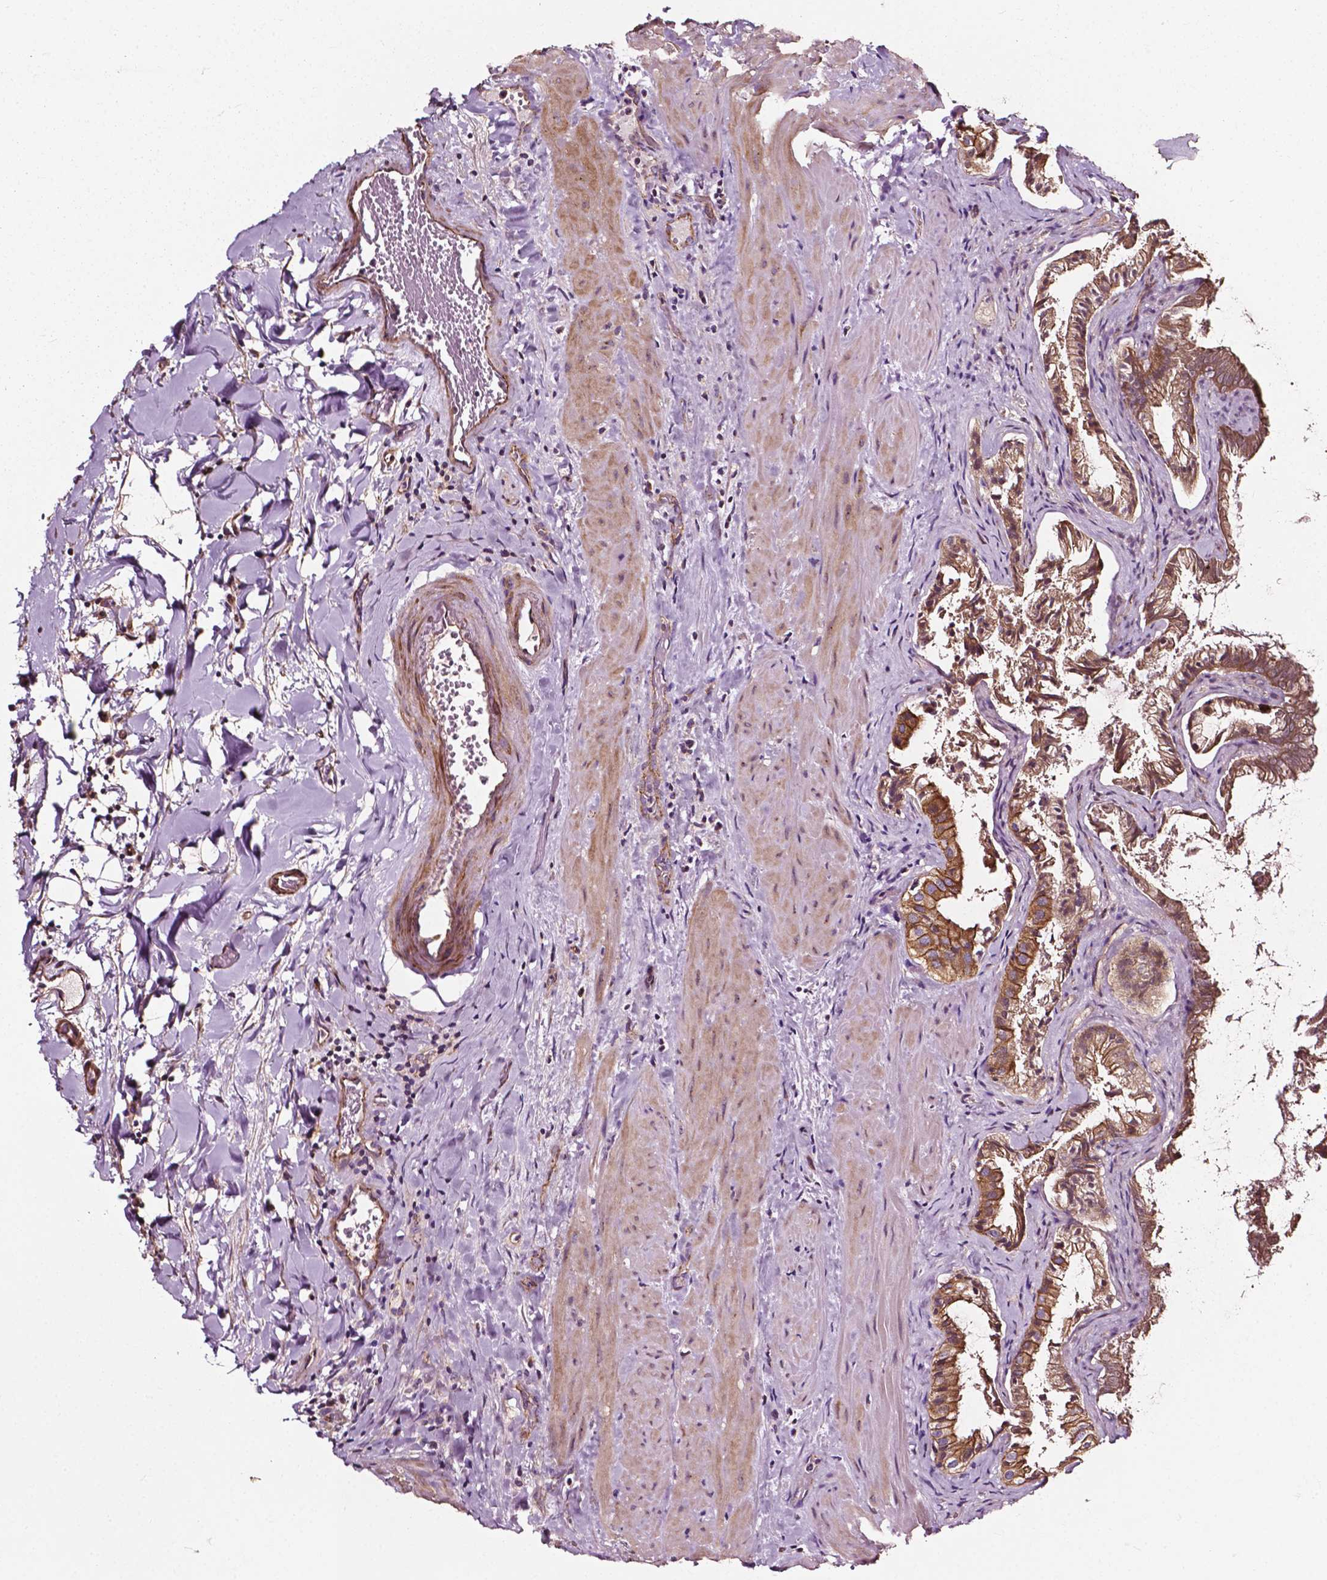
{"staining": {"intensity": "moderate", "quantity": ">75%", "location": "cytoplasmic/membranous"}, "tissue": "gallbladder", "cell_type": "Glandular cells", "image_type": "normal", "snomed": [{"axis": "morphology", "description": "Normal tissue, NOS"}, {"axis": "topography", "description": "Gallbladder"}], "caption": "A medium amount of moderate cytoplasmic/membranous staining is present in about >75% of glandular cells in benign gallbladder.", "gene": "ATG16L1", "patient": {"sex": "male", "age": 70}}